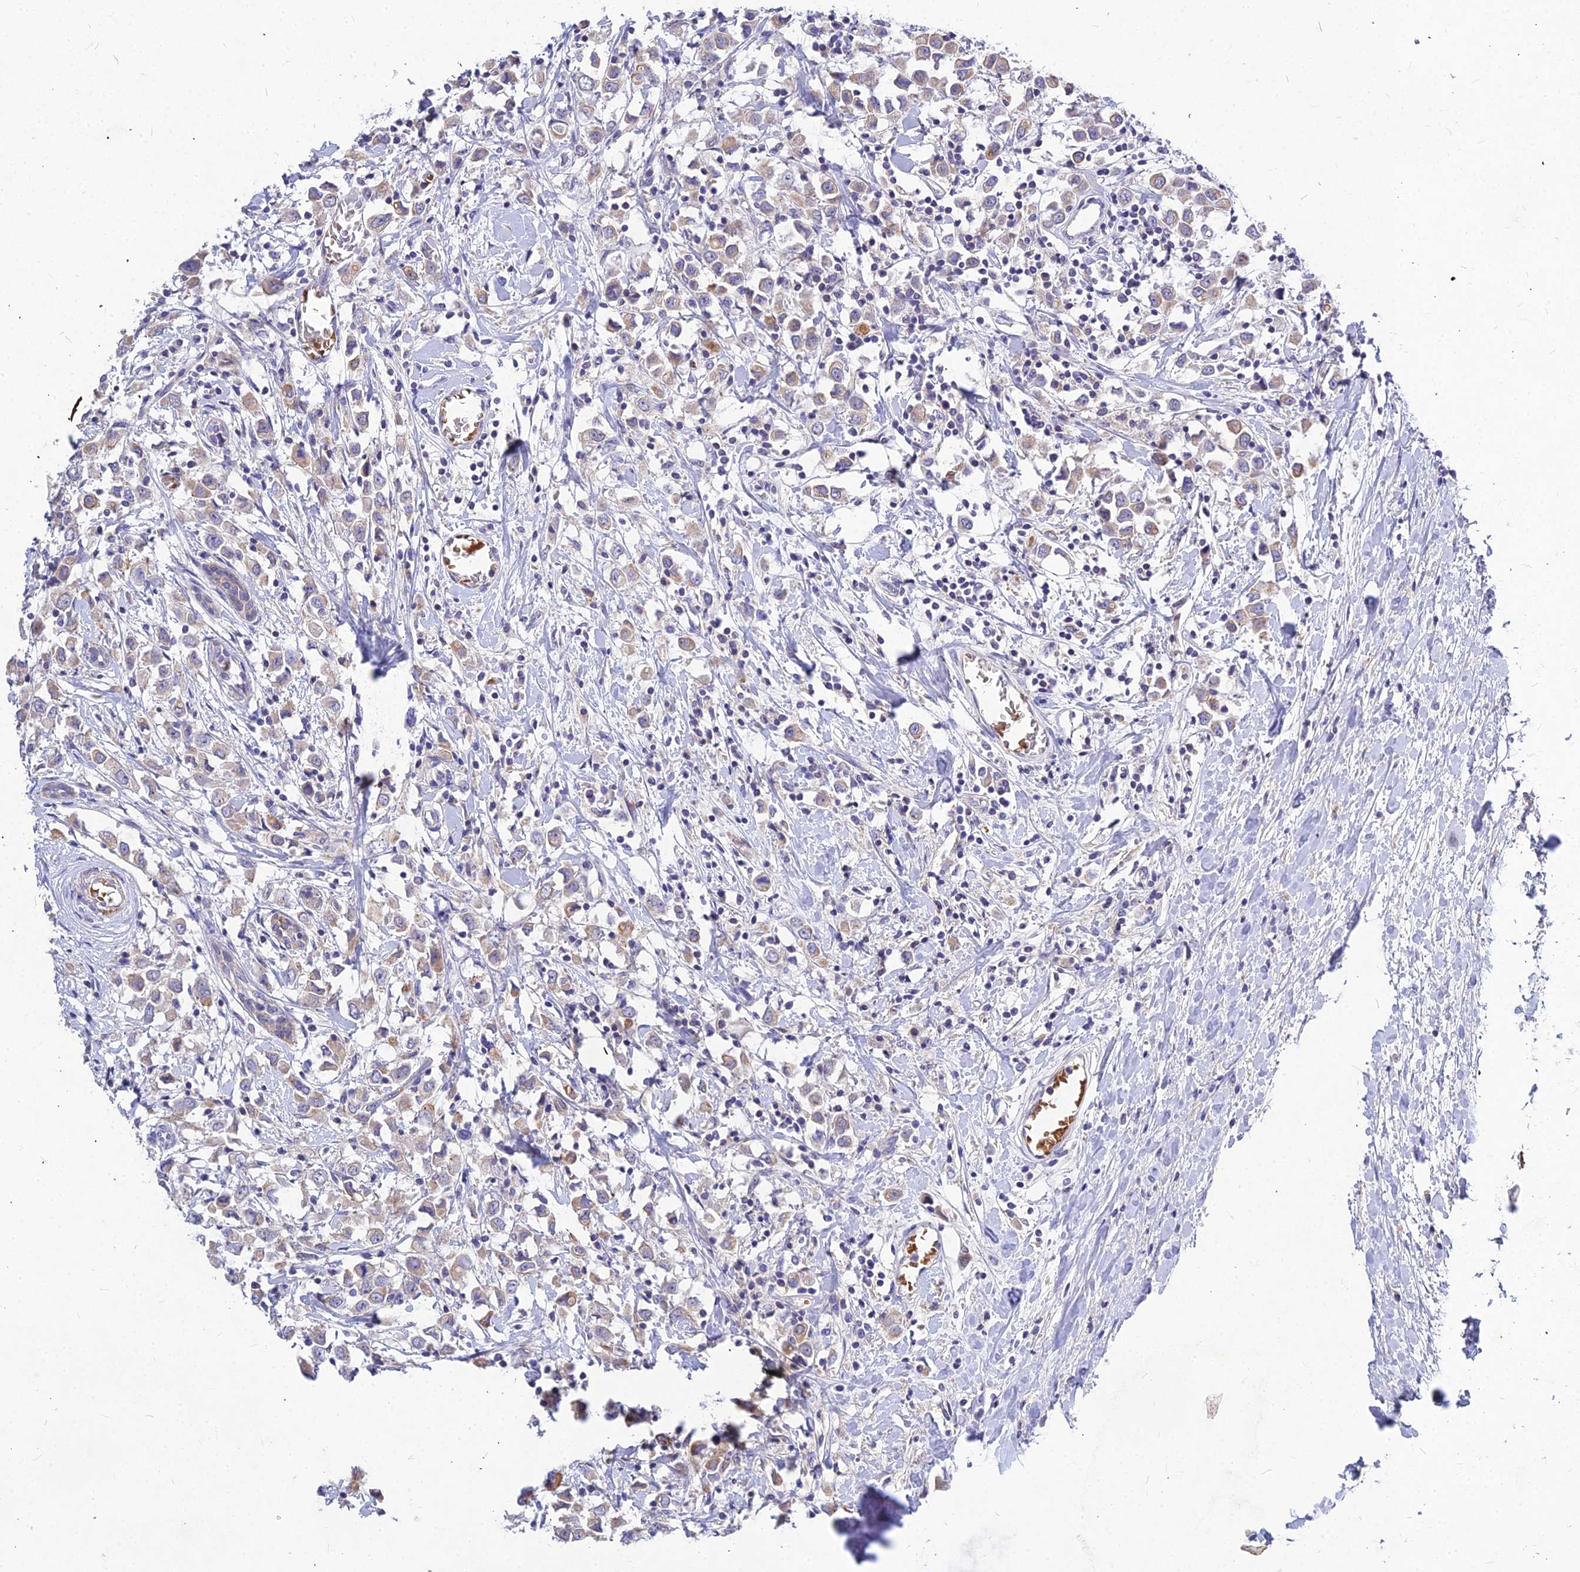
{"staining": {"intensity": "moderate", "quantity": "<25%", "location": "cytoplasmic/membranous"}, "tissue": "breast cancer", "cell_type": "Tumor cells", "image_type": "cancer", "snomed": [{"axis": "morphology", "description": "Duct carcinoma"}, {"axis": "topography", "description": "Breast"}], "caption": "Human breast cancer stained with a protein marker shows moderate staining in tumor cells.", "gene": "DMRTA1", "patient": {"sex": "female", "age": 61}}